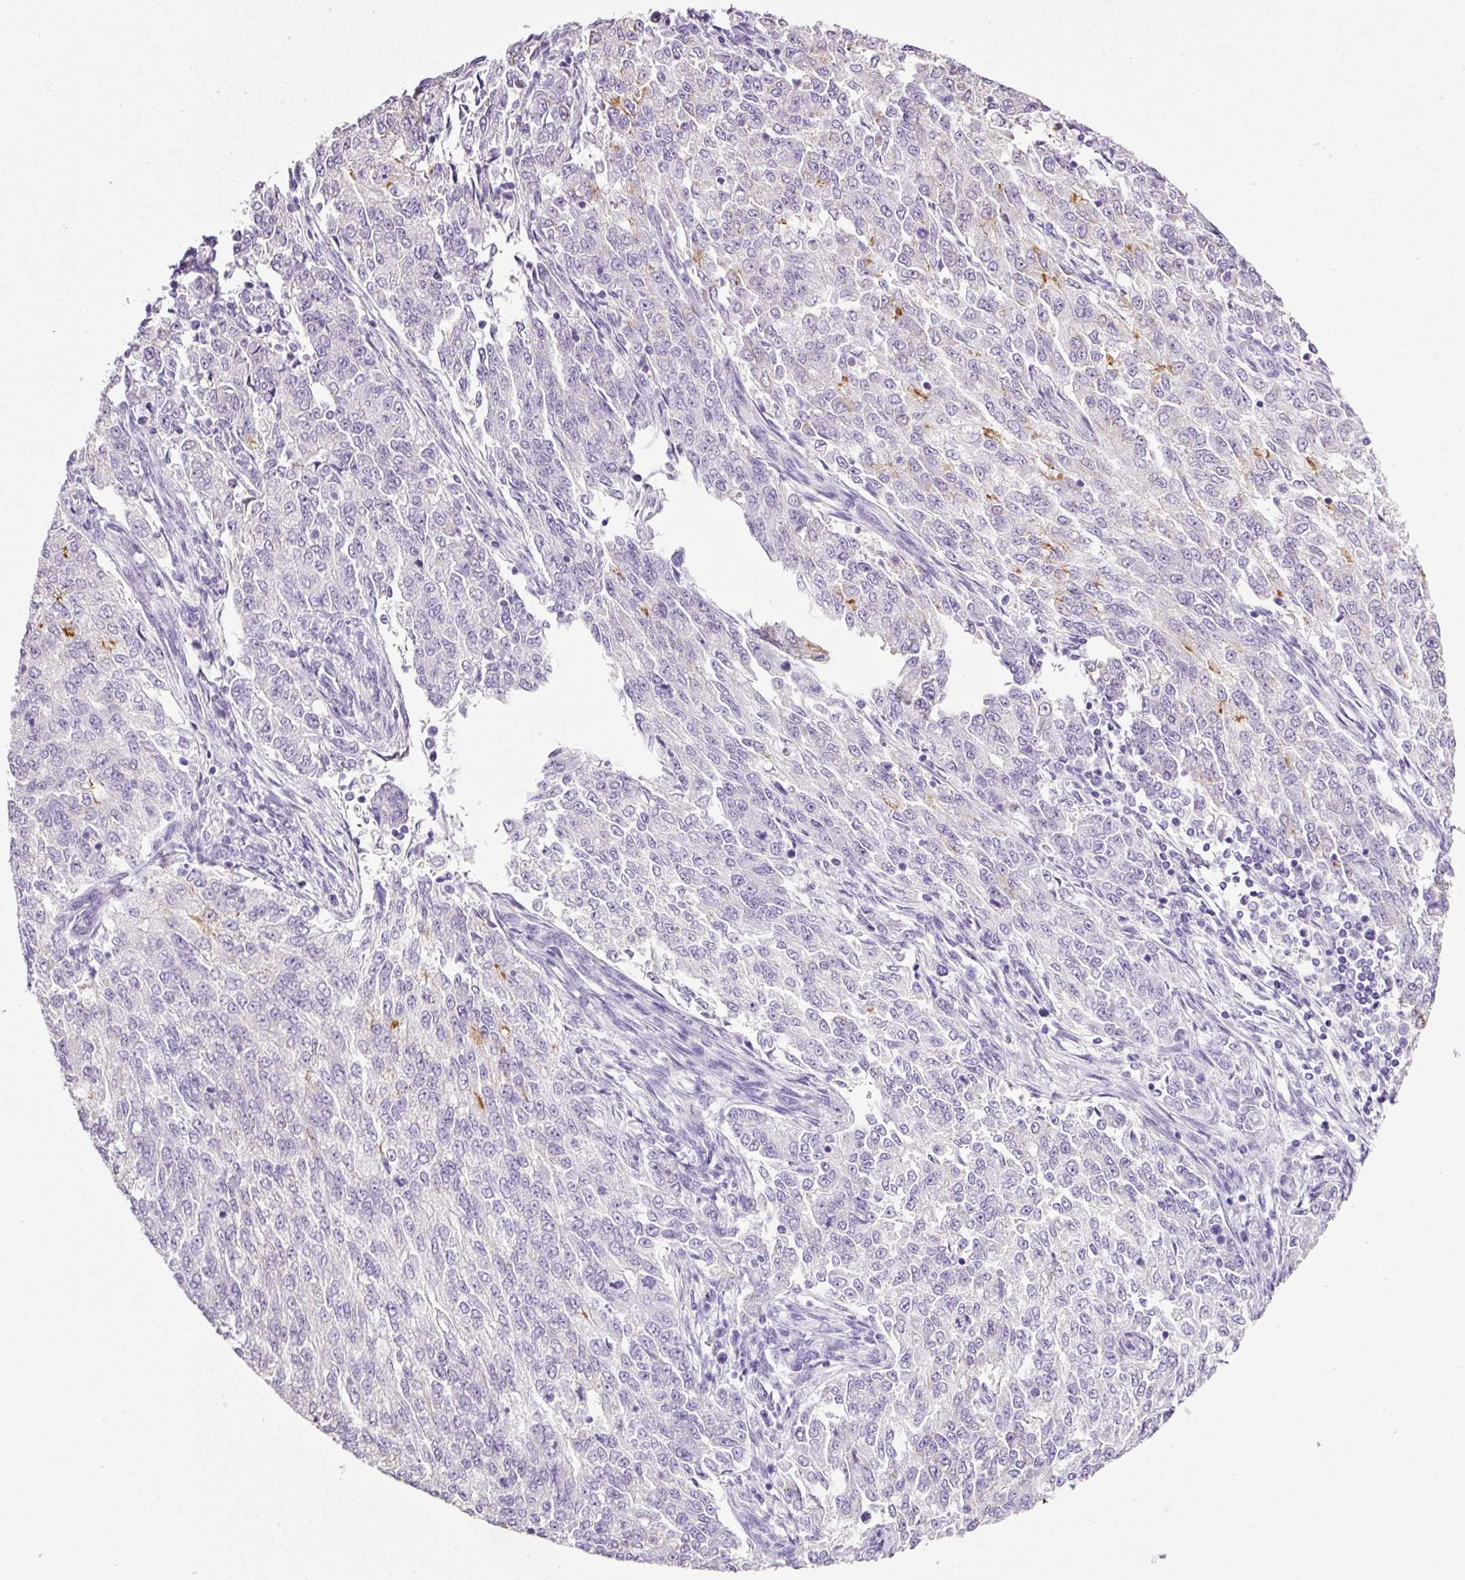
{"staining": {"intensity": "negative", "quantity": "none", "location": "none"}, "tissue": "endometrial cancer", "cell_type": "Tumor cells", "image_type": "cancer", "snomed": [{"axis": "morphology", "description": "Adenocarcinoma, NOS"}, {"axis": "topography", "description": "Endometrium"}], "caption": "The photomicrograph demonstrates no staining of tumor cells in endometrial adenocarcinoma. (Brightfield microscopy of DAB (3,3'-diaminobenzidine) immunohistochemistry at high magnification).", "gene": "BSND", "patient": {"sex": "female", "age": 50}}